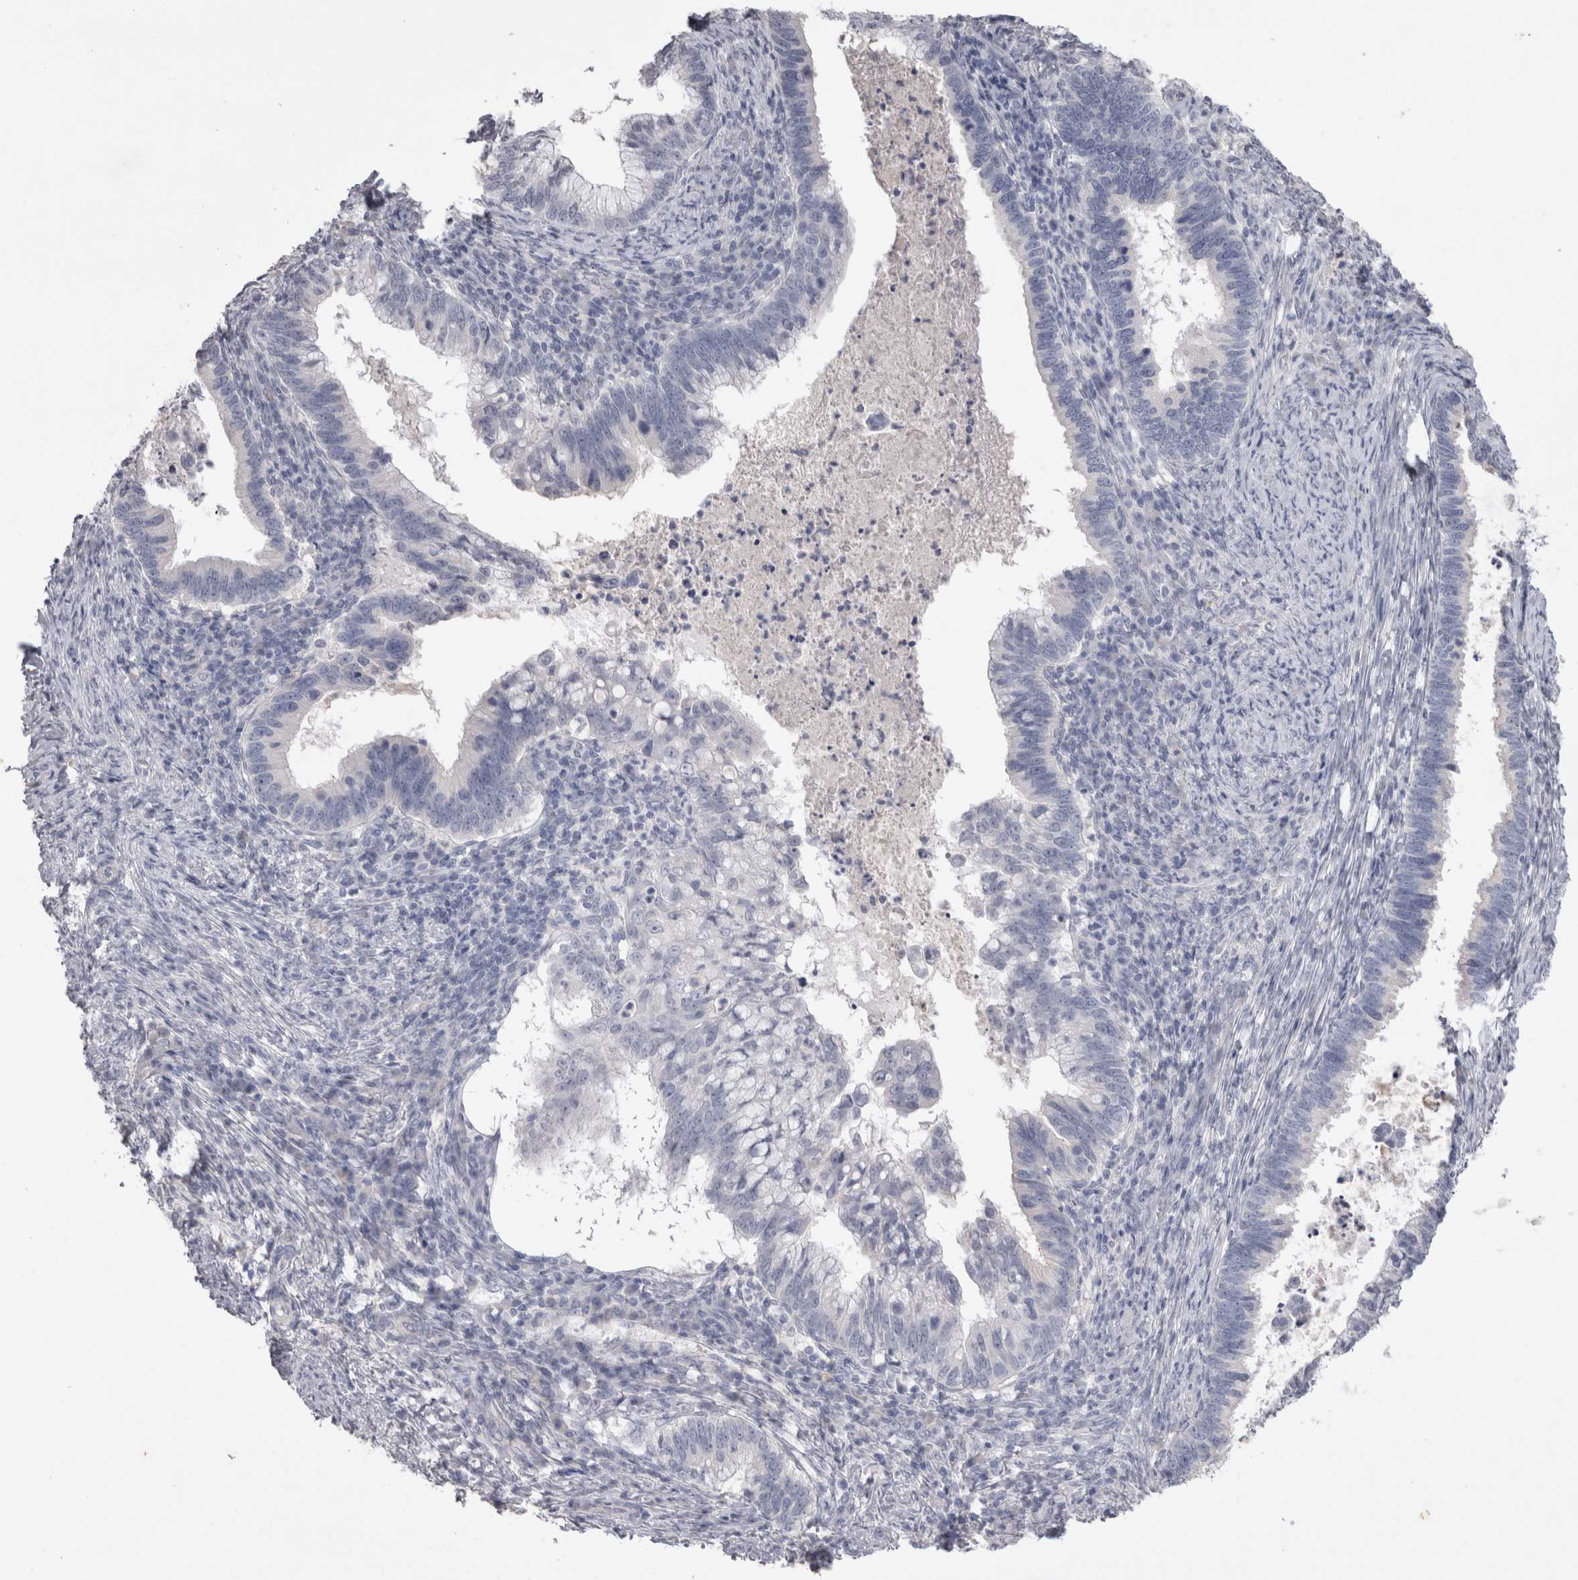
{"staining": {"intensity": "negative", "quantity": "none", "location": "none"}, "tissue": "cervical cancer", "cell_type": "Tumor cells", "image_type": "cancer", "snomed": [{"axis": "morphology", "description": "Adenocarcinoma, NOS"}, {"axis": "topography", "description": "Cervix"}], "caption": "Tumor cells are negative for protein expression in human cervical adenocarcinoma.", "gene": "ADAM2", "patient": {"sex": "female", "age": 36}}